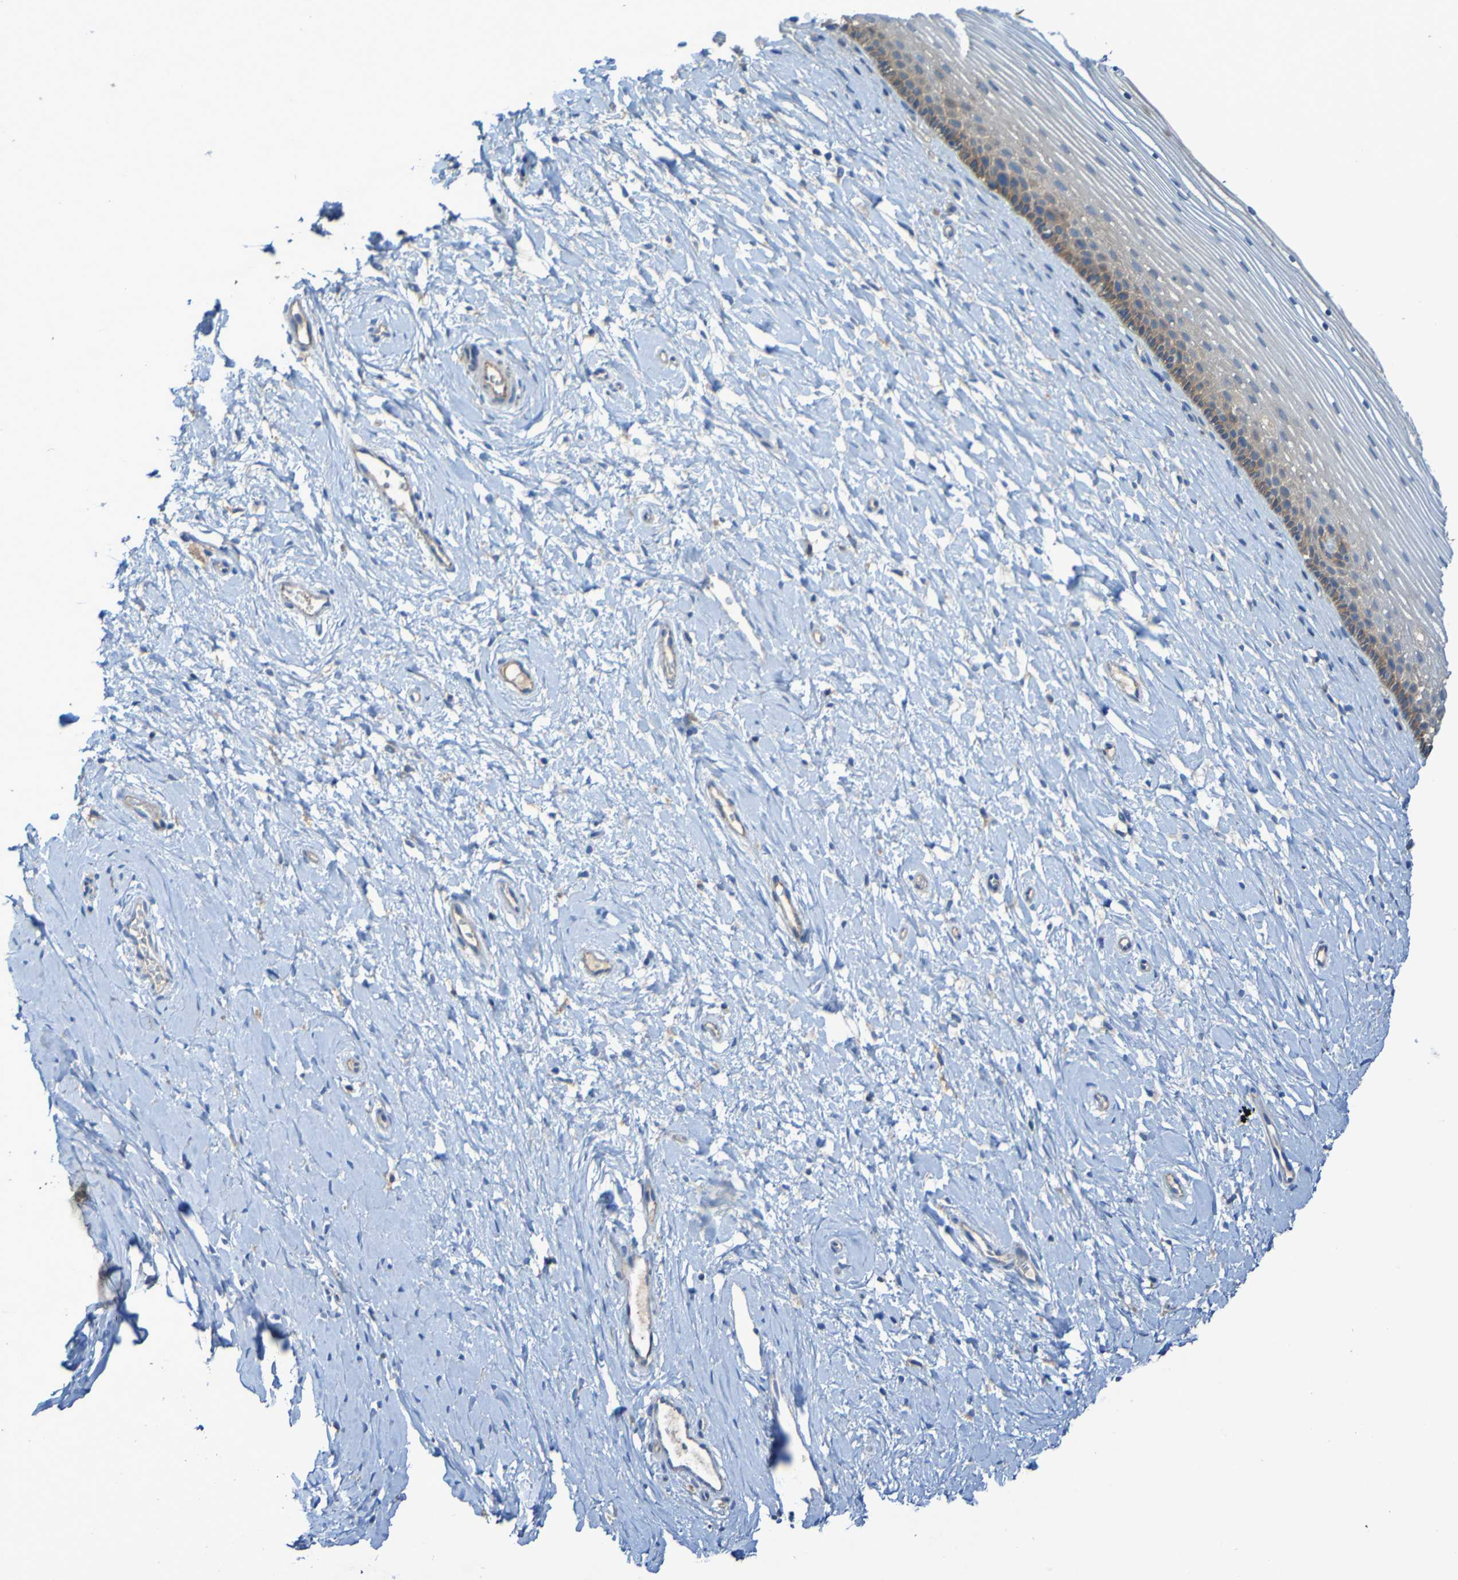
{"staining": {"intensity": "moderate", "quantity": "<25%", "location": "cytoplasmic/membranous"}, "tissue": "cervix", "cell_type": "Glandular cells", "image_type": "normal", "snomed": [{"axis": "morphology", "description": "Normal tissue, NOS"}, {"axis": "topography", "description": "Cervix"}], "caption": "Glandular cells show low levels of moderate cytoplasmic/membranous staining in about <25% of cells in normal cervix. The staining is performed using DAB (3,3'-diaminobenzidine) brown chromogen to label protein expression. The nuclei are counter-stained blue using hematoxylin.", "gene": "ARHGEF16", "patient": {"sex": "female", "age": 39}}